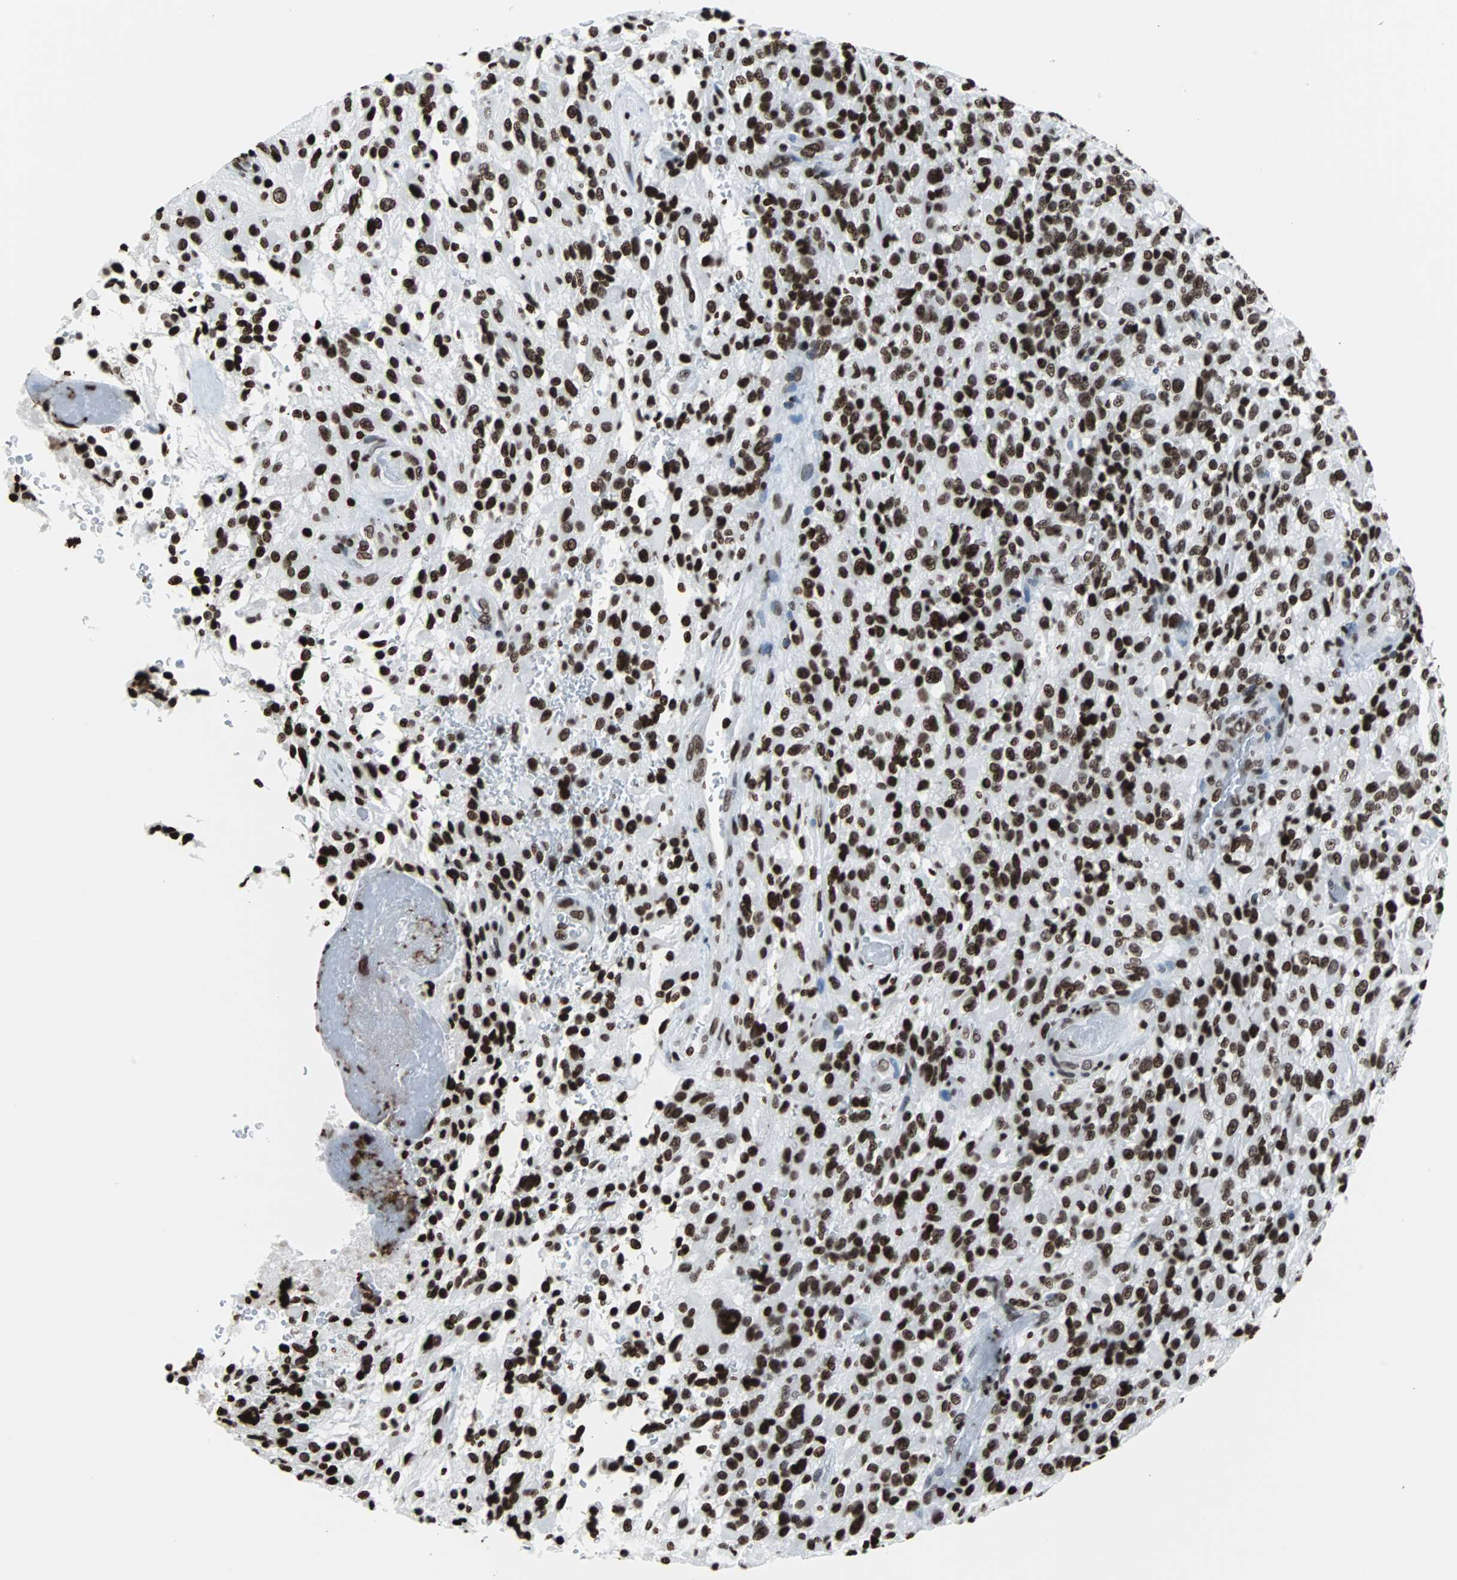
{"staining": {"intensity": "strong", "quantity": ">75%", "location": "nuclear"}, "tissue": "glioma", "cell_type": "Tumor cells", "image_type": "cancer", "snomed": [{"axis": "morphology", "description": "Glioma, malignant, High grade"}, {"axis": "topography", "description": "Brain"}], "caption": "Brown immunohistochemical staining in human glioma reveals strong nuclear positivity in approximately >75% of tumor cells. (DAB IHC with brightfield microscopy, high magnification).", "gene": "H2BC18", "patient": {"sex": "male", "age": 71}}